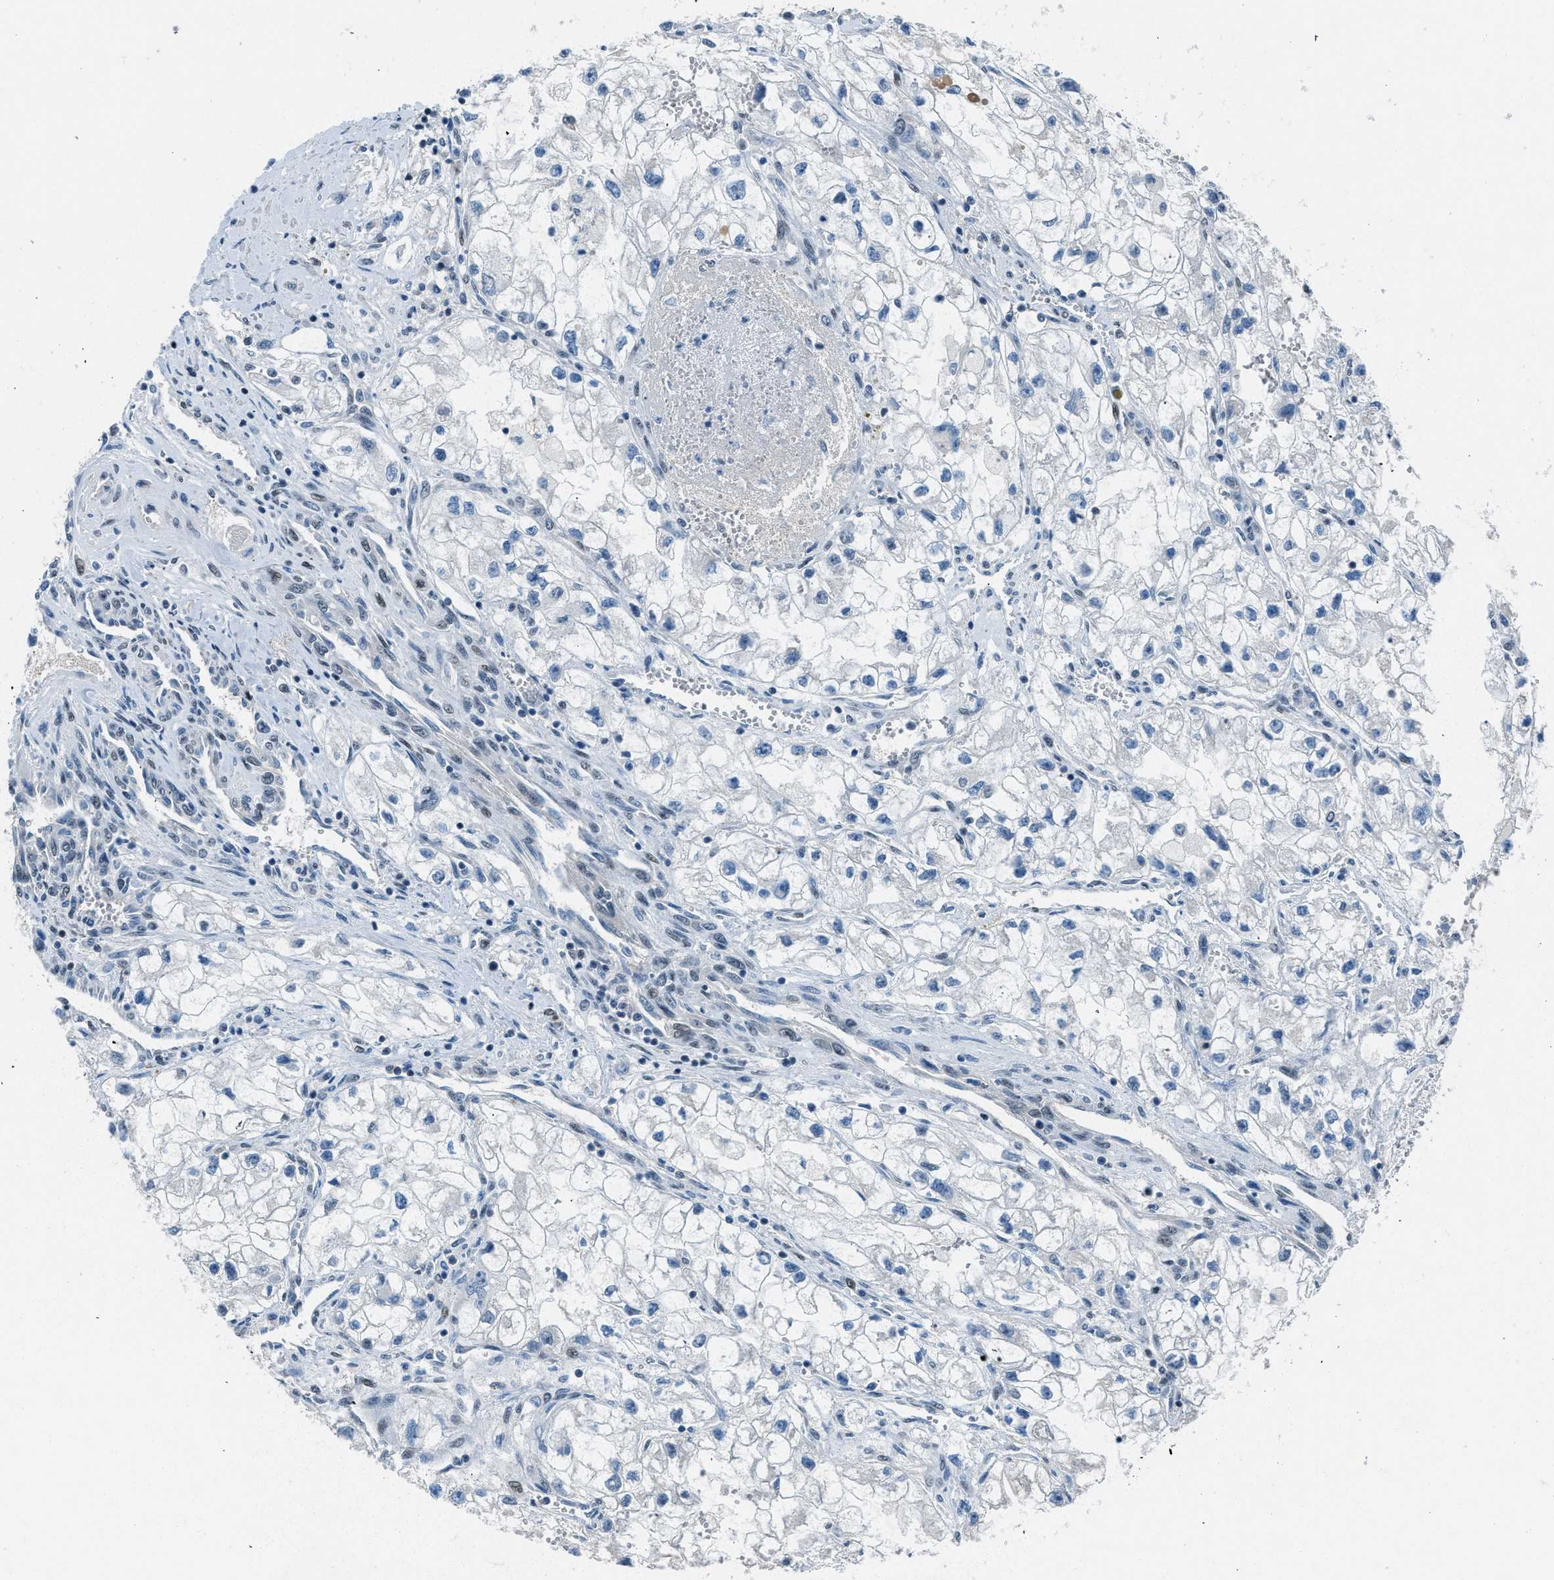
{"staining": {"intensity": "negative", "quantity": "none", "location": "none"}, "tissue": "renal cancer", "cell_type": "Tumor cells", "image_type": "cancer", "snomed": [{"axis": "morphology", "description": "Adenocarcinoma, NOS"}, {"axis": "topography", "description": "Kidney"}], "caption": "Immunohistochemical staining of human adenocarcinoma (renal) displays no significant staining in tumor cells.", "gene": "LMLN", "patient": {"sex": "female", "age": 70}}